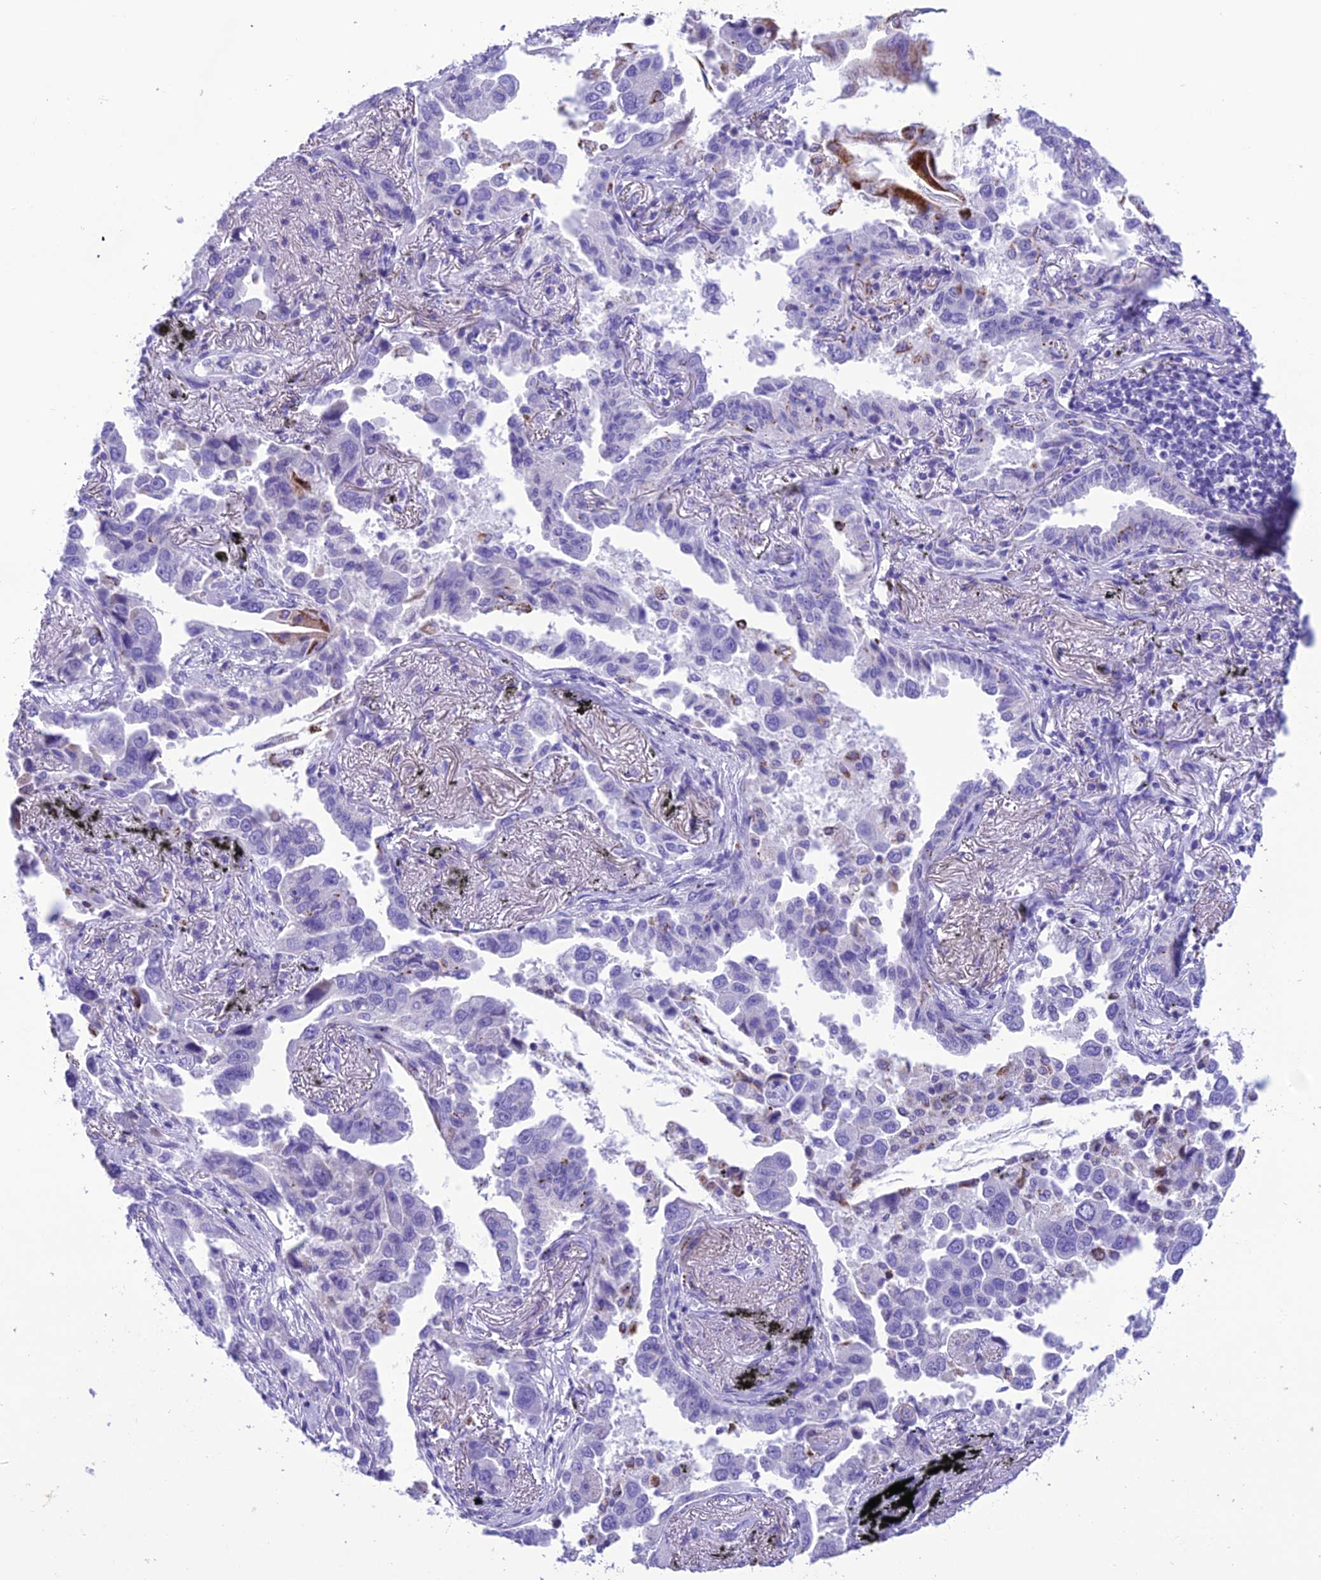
{"staining": {"intensity": "moderate", "quantity": "<25%", "location": "cytoplasmic/membranous"}, "tissue": "lung cancer", "cell_type": "Tumor cells", "image_type": "cancer", "snomed": [{"axis": "morphology", "description": "Adenocarcinoma, NOS"}, {"axis": "topography", "description": "Lung"}], "caption": "Immunohistochemical staining of adenocarcinoma (lung) shows moderate cytoplasmic/membranous protein positivity in approximately <25% of tumor cells.", "gene": "TRAM1L1", "patient": {"sex": "male", "age": 67}}